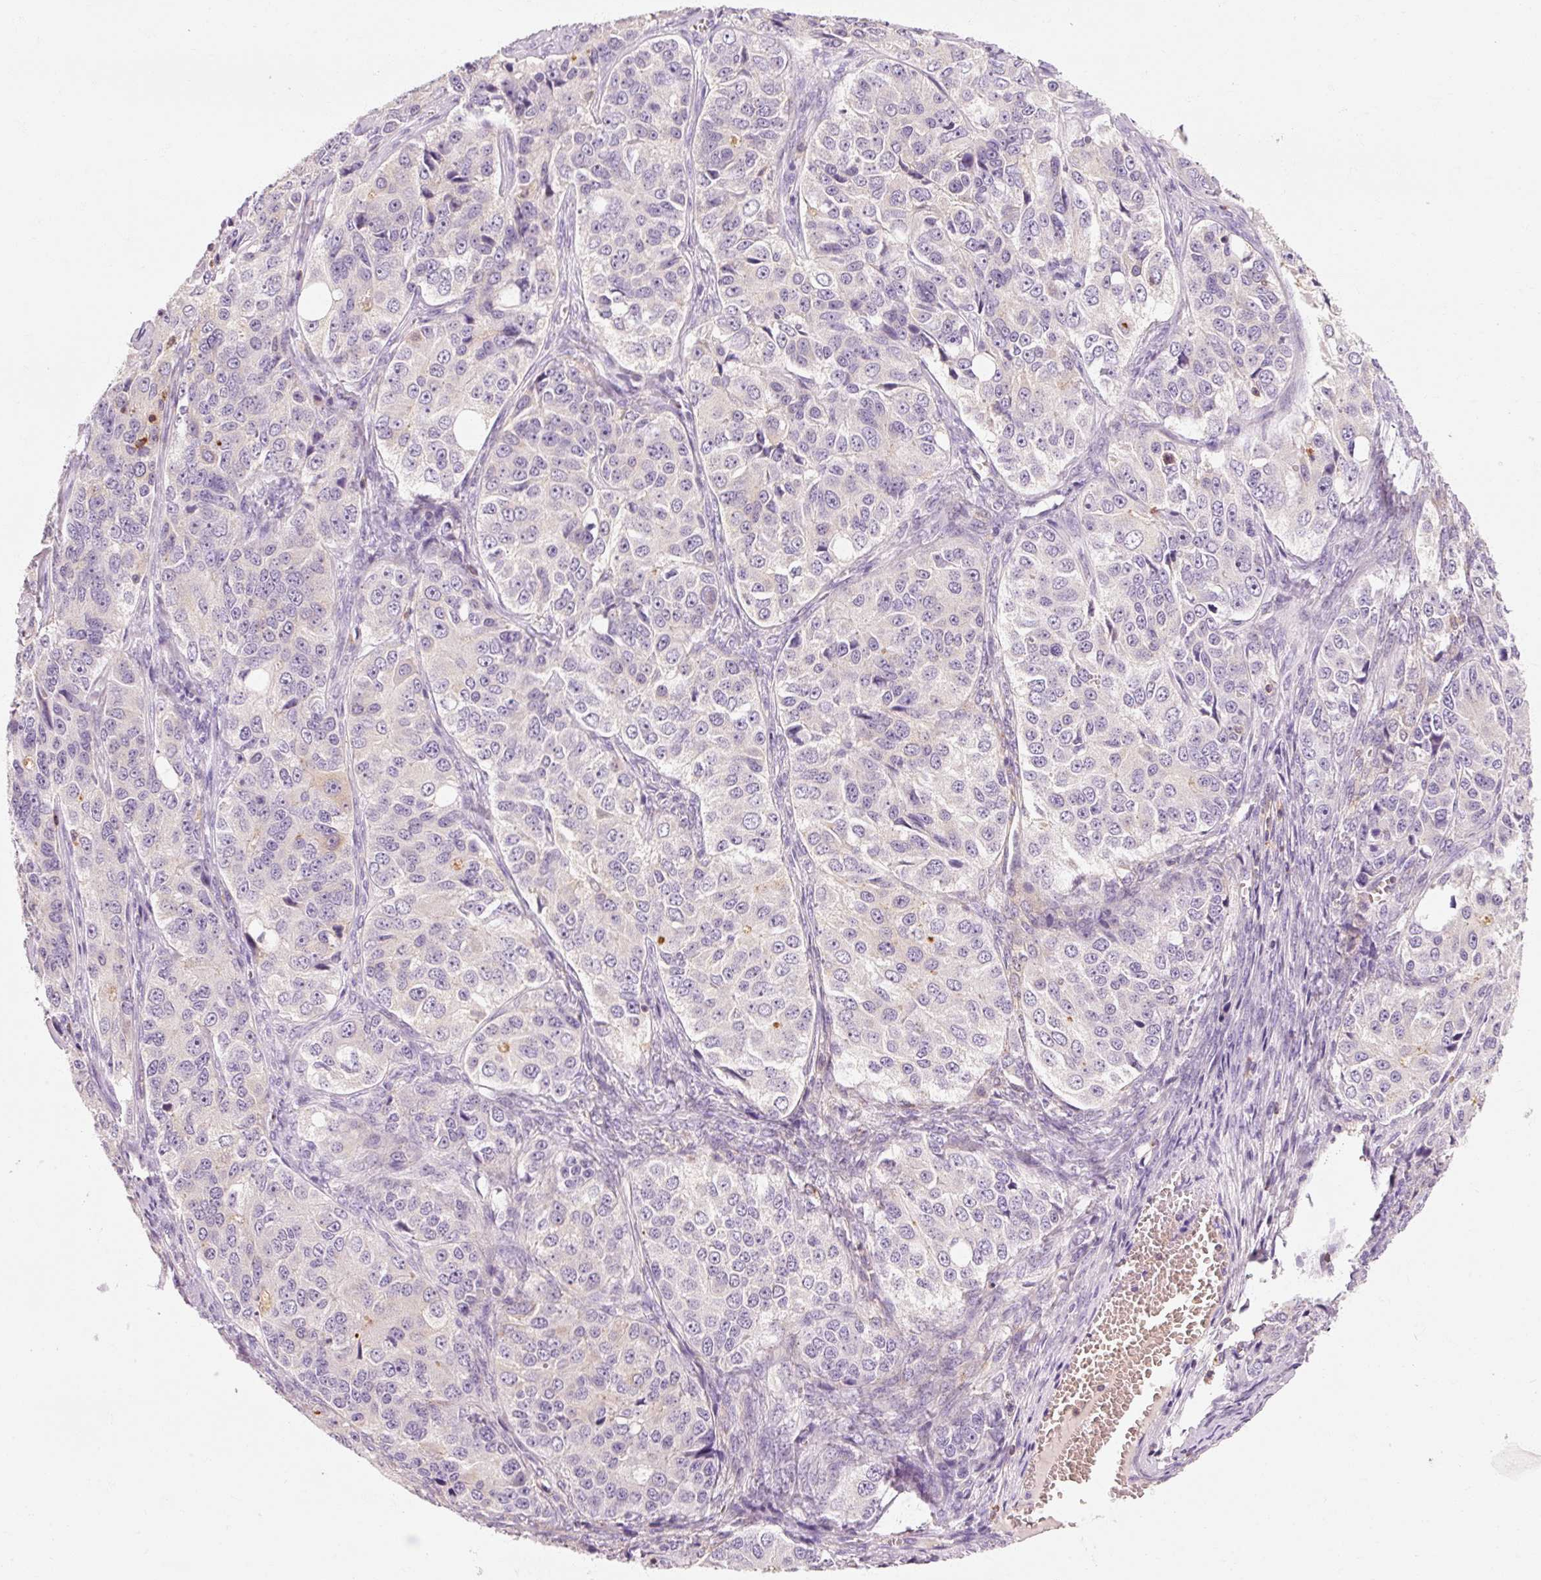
{"staining": {"intensity": "negative", "quantity": "none", "location": "none"}, "tissue": "ovarian cancer", "cell_type": "Tumor cells", "image_type": "cancer", "snomed": [{"axis": "morphology", "description": "Carcinoma, endometroid"}, {"axis": "topography", "description": "Ovary"}], "caption": "The image reveals no significant expression in tumor cells of ovarian cancer (endometroid carcinoma).", "gene": "OR8K1", "patient": {"sex": "female", "age": 51}}